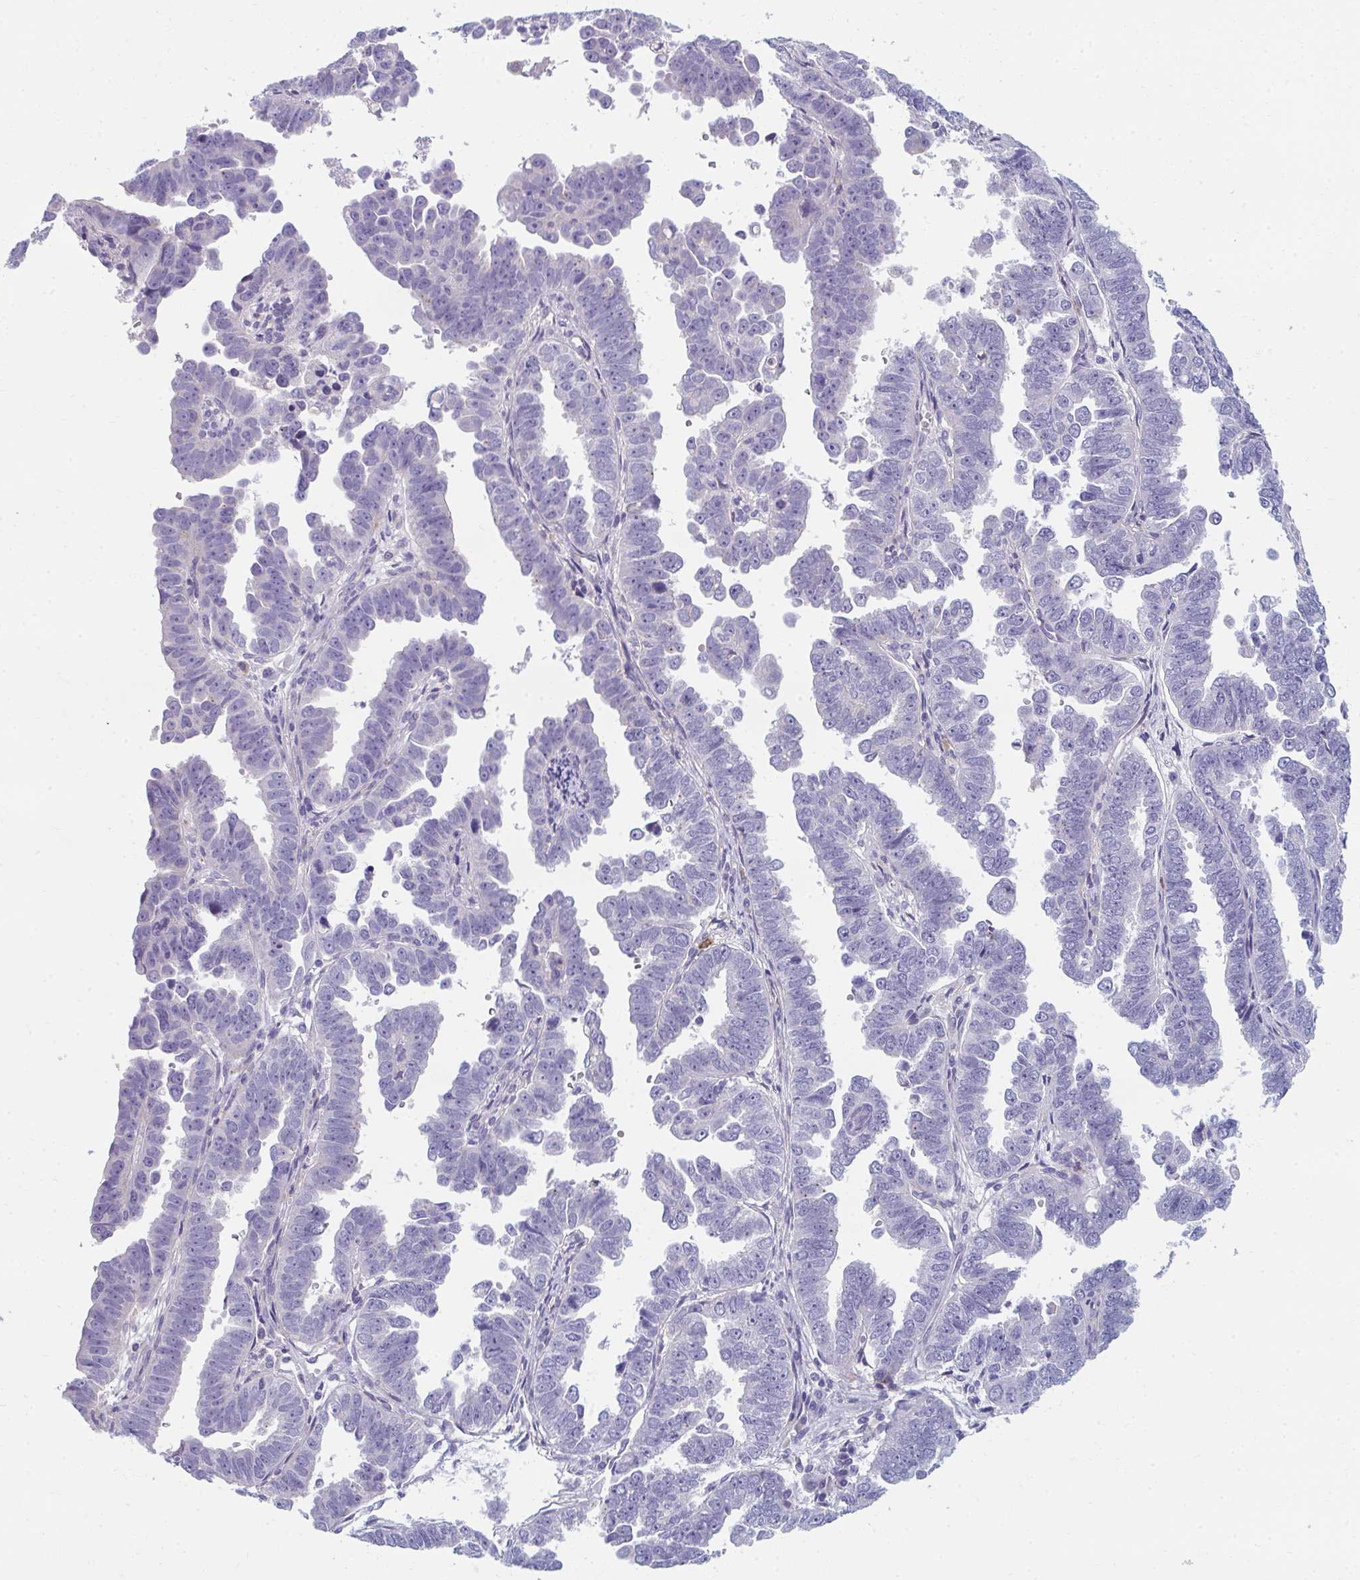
{"staining": {"intensity": "negative", "quantity": "none", "location": "none"}, "tissue": "endometrial cancer", "cell_type": "Tumor cells", "image_type": "cancer", "snomed": [{"axis": "morphology", "description": "Adenocarcinoma, NOS"}, {"axis": "topography", "description": "Endometrium"}], "caption": "Immunohistochemical staining of endometrial cancer (adenocarcinoma) shows no significant positivity in tumor cells.", "gene": "EIF1AD", "patient": {"sex": "female", "age": 75}}